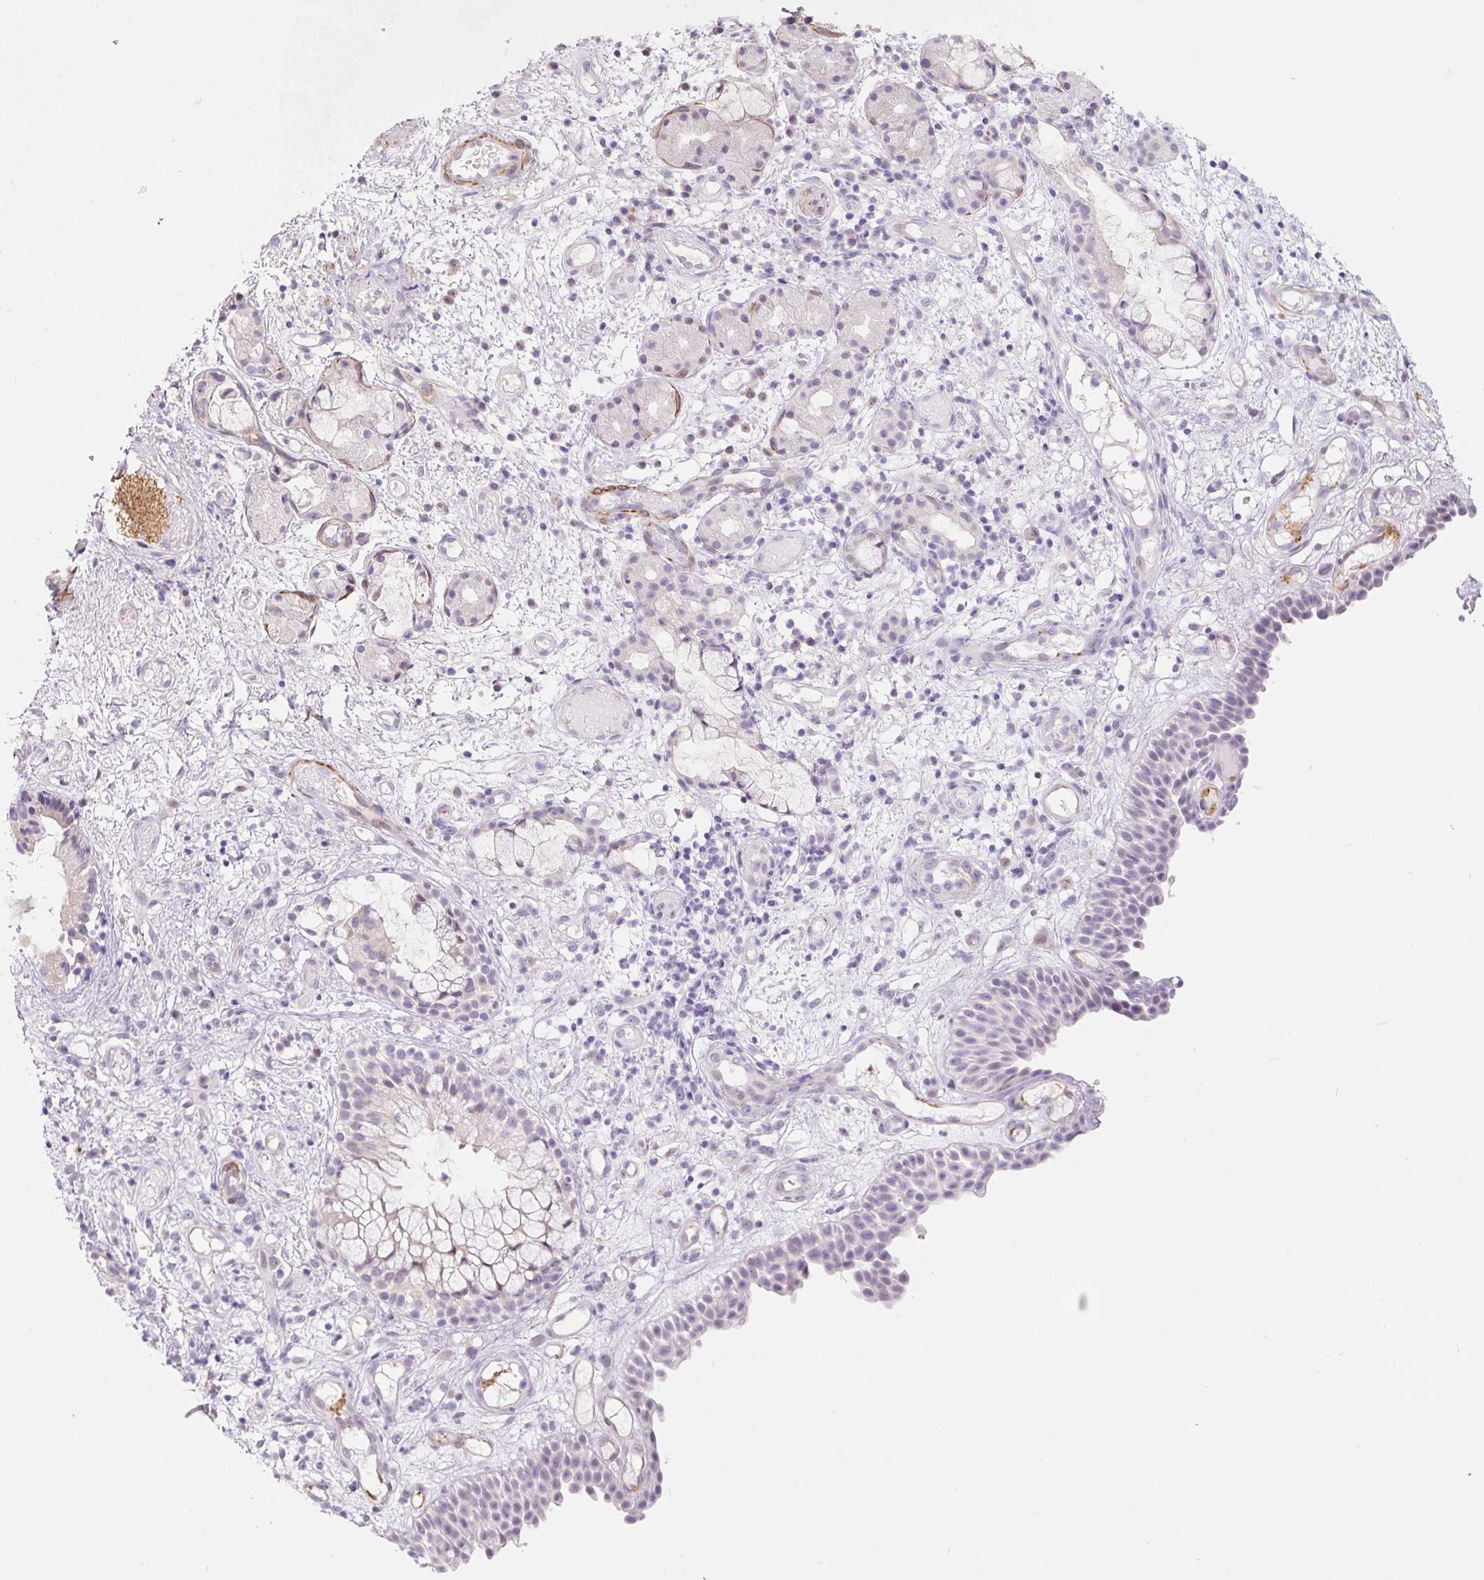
{"staining": {"intensity": "negative", "quantity": "none", "location": "none"}, "tissue": "nasopharynx", "cell_type": "Respiratory epithelial cells", "image_type": "normal", "snomed": [{"axis": "morphology", "description": "Normal tissue, NOS"}, {"axis": "morphology", "description": "Inflammation, NOS"}, {"axis": "topography", "description": "Nasopharynx"}], "caption": "Micrograph shows no protein expression in respiratory epithelial cells of benign nasopharynx.", "gene": "CCL25", "patient": {"sex": "male", "age": 54}}